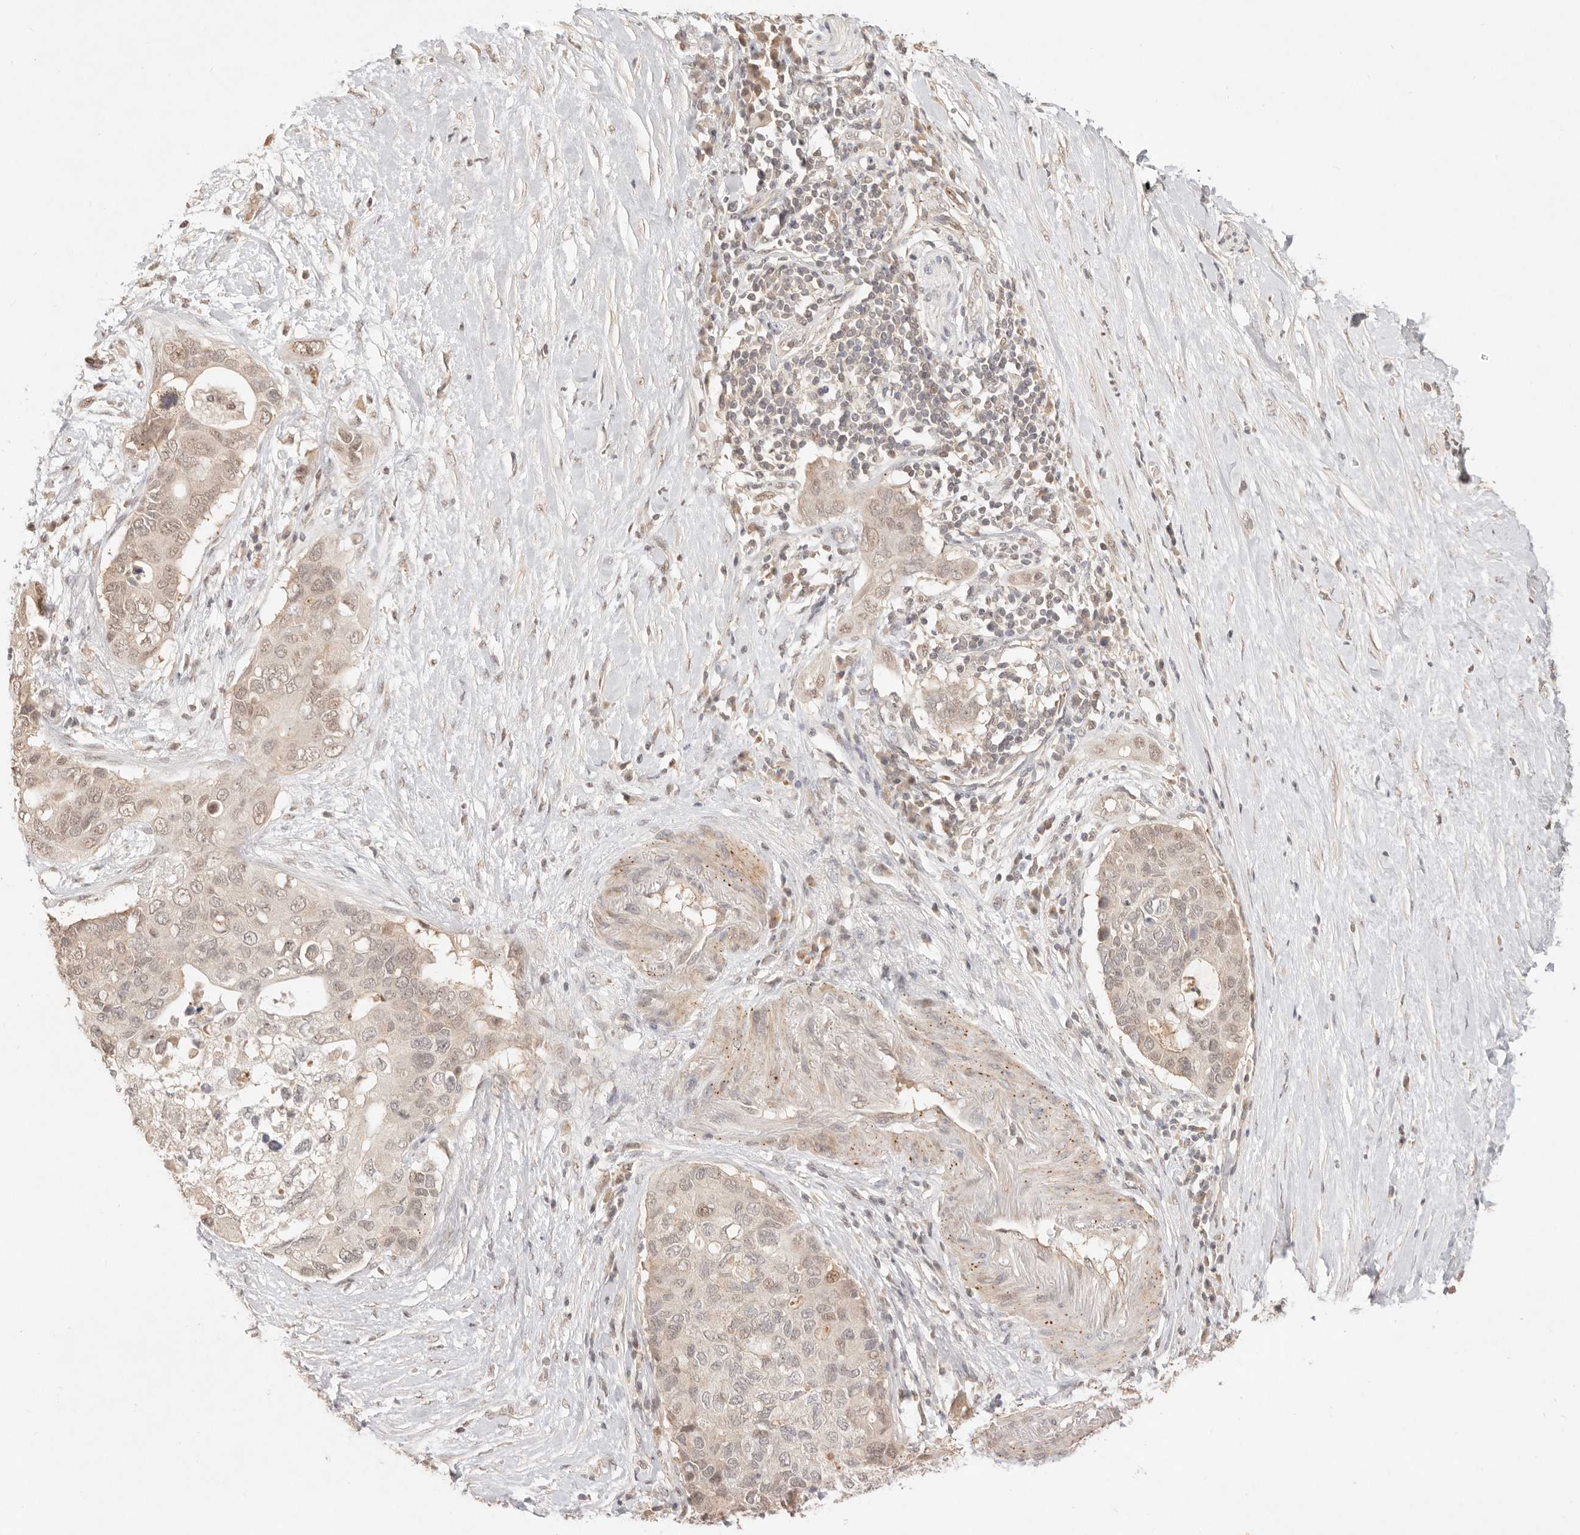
{"staining": {"intensity": "moderate", "quantity": ">75%", "location": "nuclear"}, "tissue": "pancreatic cancer", "cell_type": "Tumor cells", "image_type": "cancer", "snomed": [{"axis": "morphology", "description": "Adenocarcinoma, NOS"}, {"axis": "topography", "description": "Pancreas"}], "caption": "Approximately >75% of tumor cells in human pancreatic cancer (adenocarcinoma) demonstrate moderate nuclear protein staining as visualized by brown immunohistochemical staining.", "gene": "MEP1A", "patient": {"sex": "female", "age": 56}}